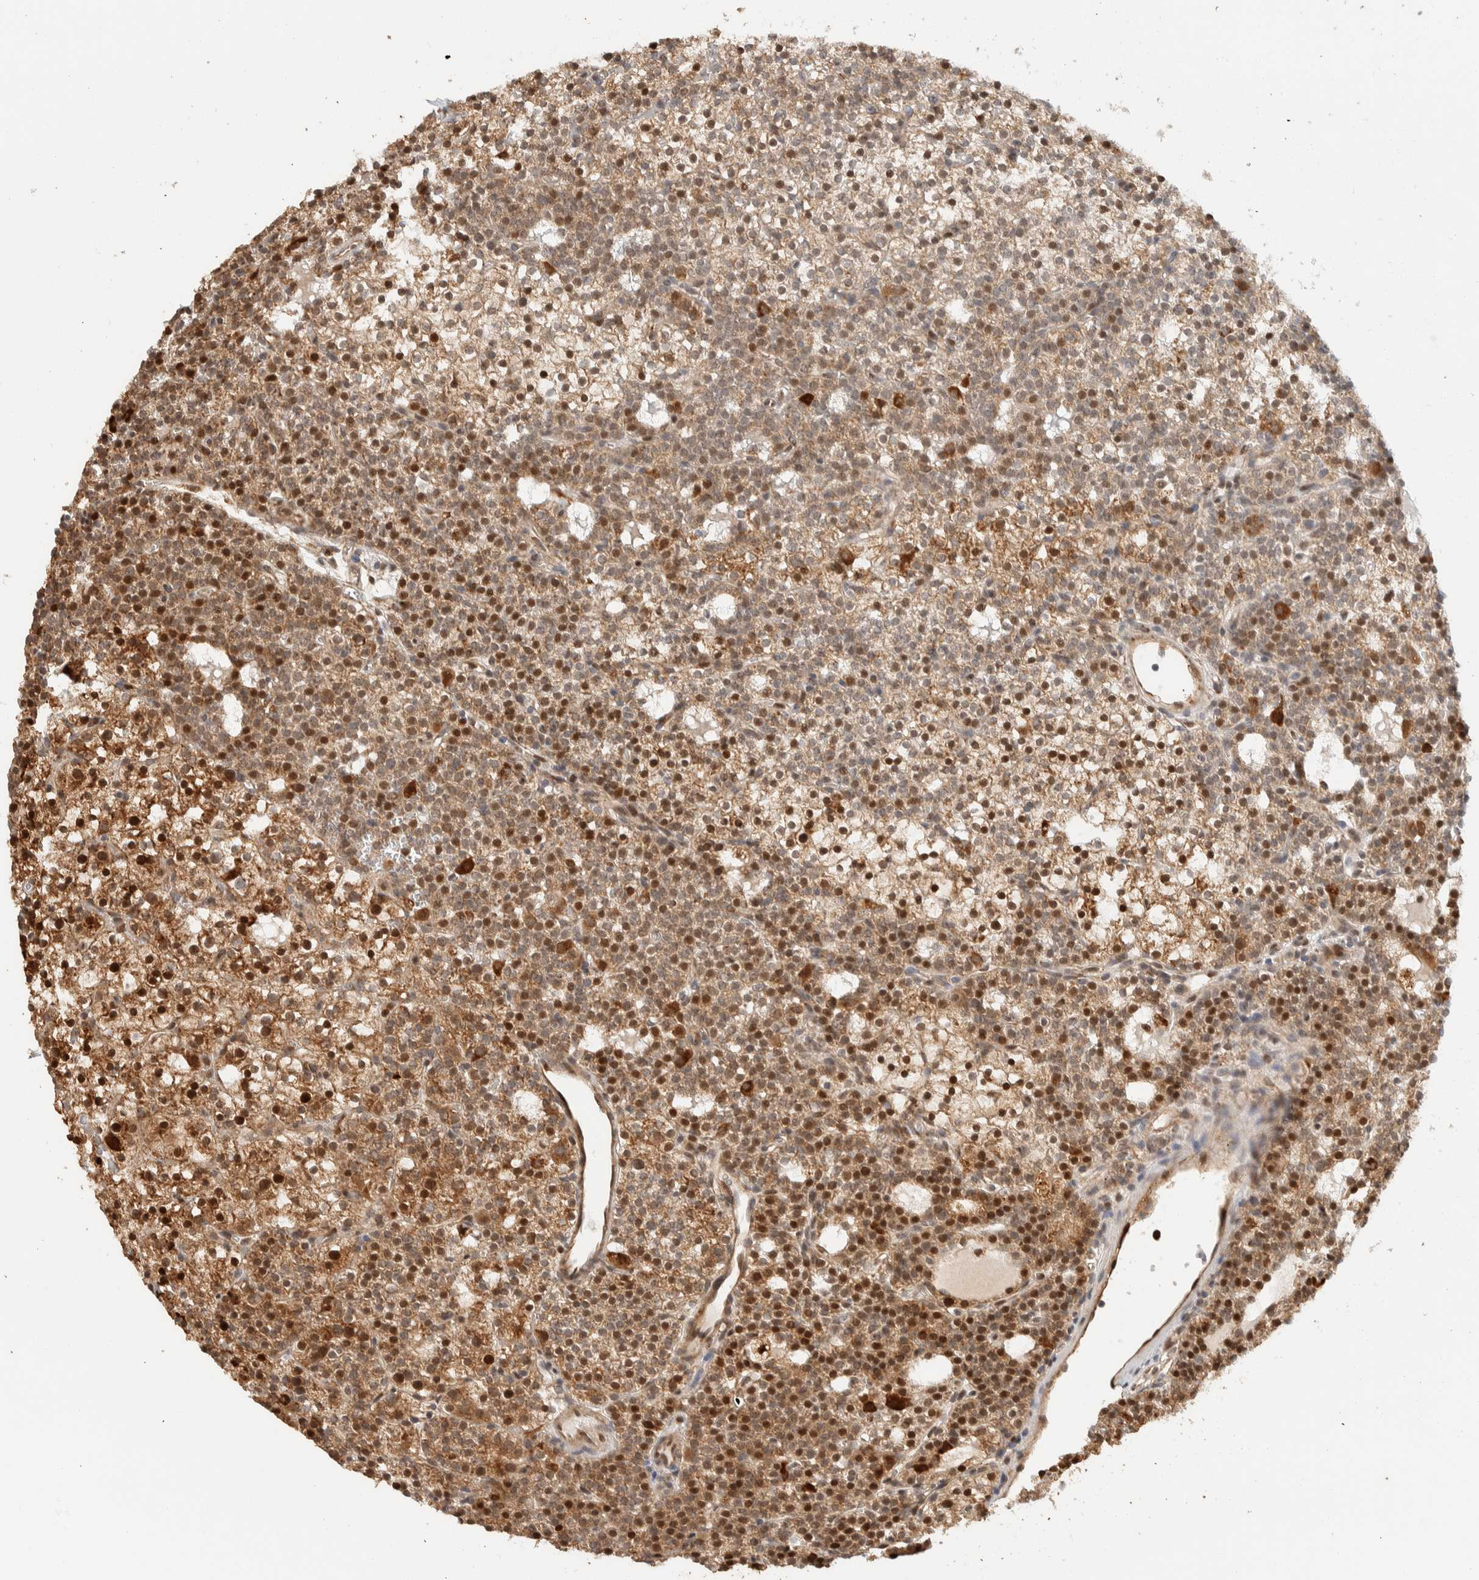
{"staining": {"intensity": "strong", "quantity": "25%-75%", "location": "cytoplasmic/membranous,nuclear"}, "tissue": "parathyroid gland", "cell_type": "Glandular cells", "image_type": "normal", "snomed": [{"axis": "morphology", "description": "Normal tissue, NOS"}, {"axis": "morphology", "description": "Adenoma, NOS"}, {"axis": "topography", "description": "Parathyroid gland"}], "caption": "Strong cytoplasmic/membranous,nuclear positivity for a protein is present in approximately 25%-75% of glandular cells of benign parathyroid gland using immunohistochemistry (IHC).", "gene": "KIF9", "patient": {"sex": "female", "age": 74}}